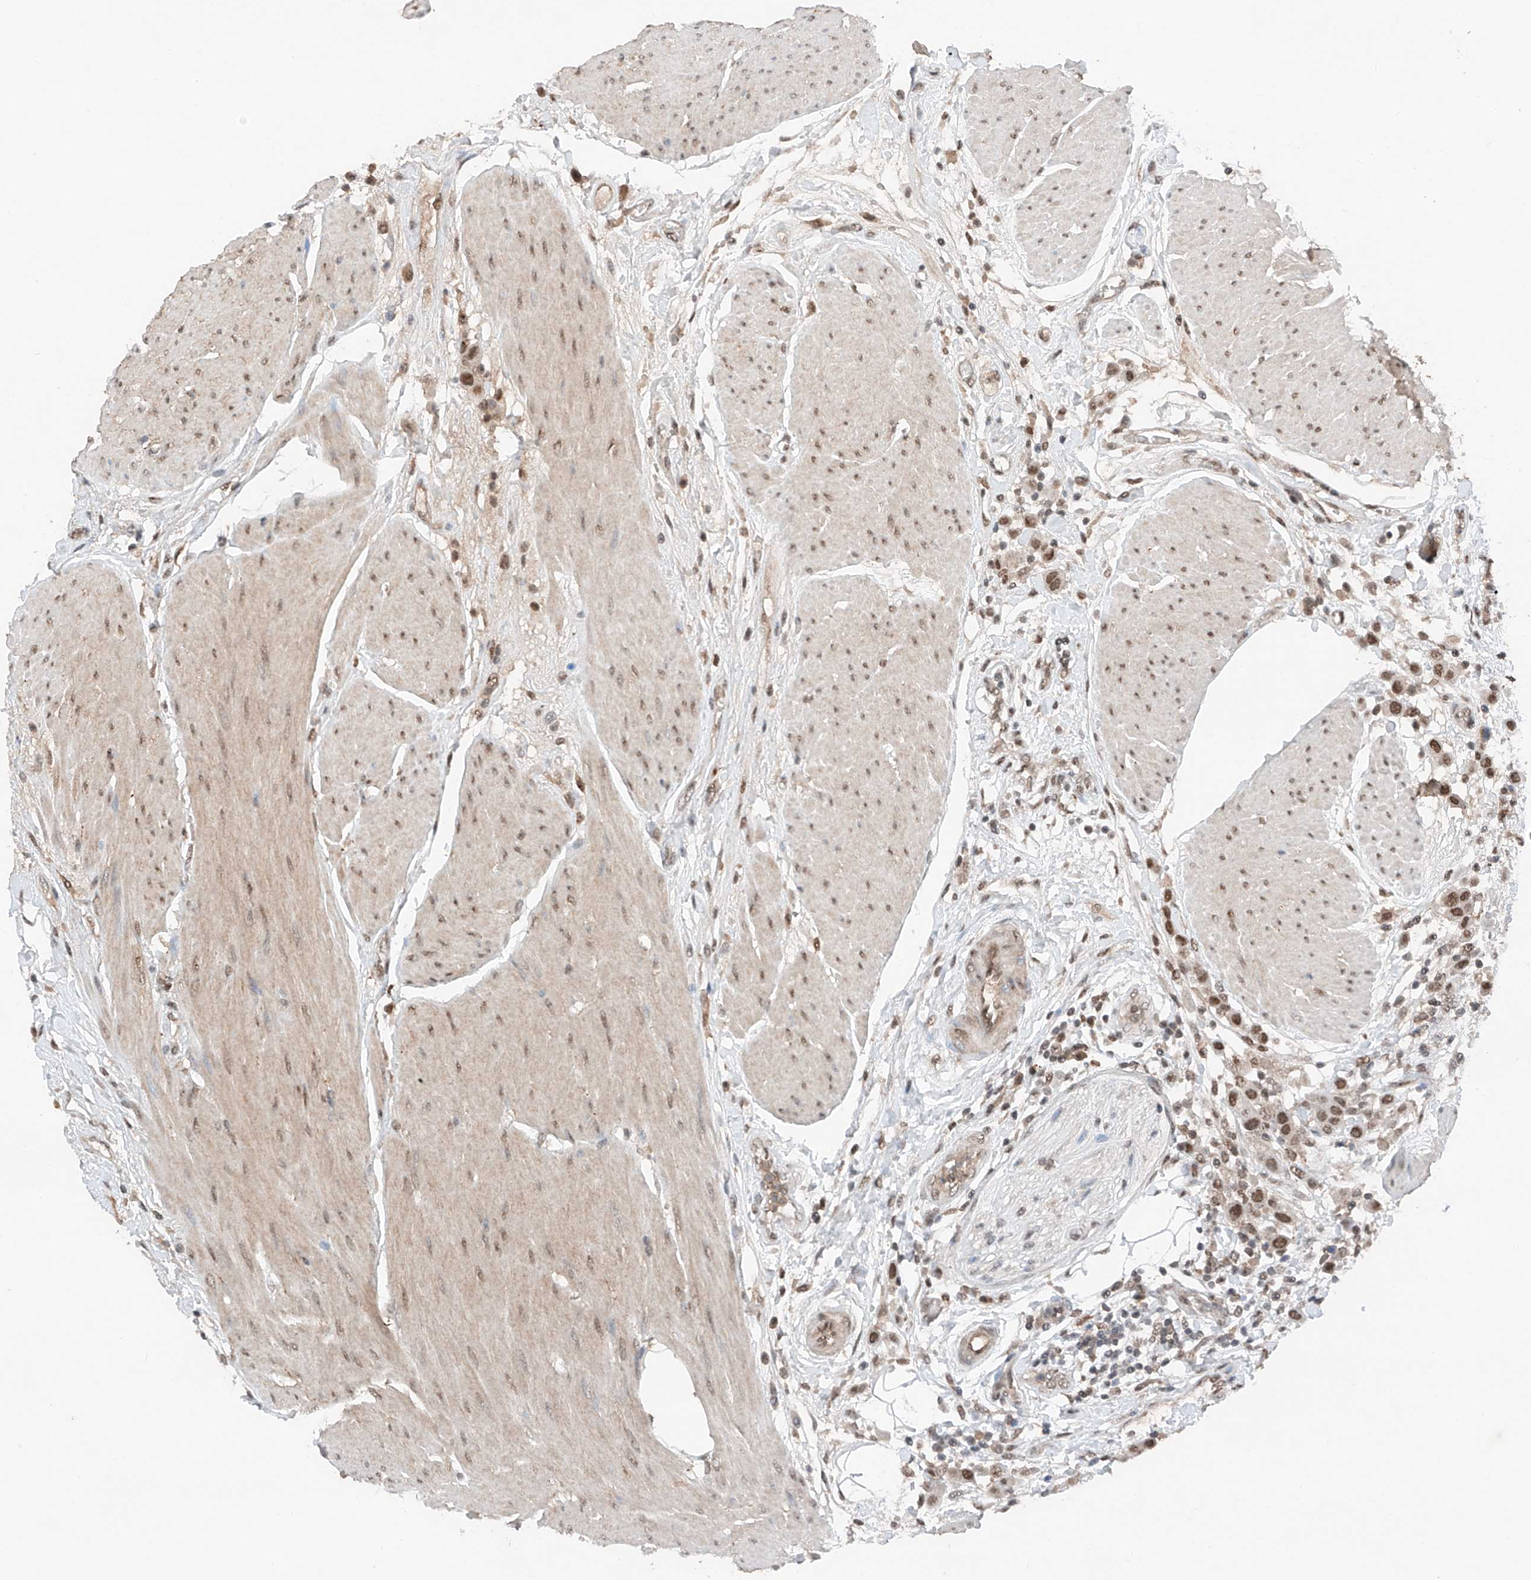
{"staining": {"intensity": "moderate", "quantity": ">75%", "location": "nuclear"}, "tissue": "urothelial cancer", "cell_type": "Tumor cells", "image_type": "cancer", "snomed": [{"axis": "morphology", "description": "Urothelial carcinoma, High grade"}, {"axis": "topography", "description": "Urinary bladder"}], "caption": "IHC of urothelial cancer displays medium levels of moderate nuclear staining in about >75% of tumor cells. (brown staining indicates protein expression, while blue staining denotes nuclei).", "gene": "TBX4", "patient": {"sex": "male", "age": 50}}